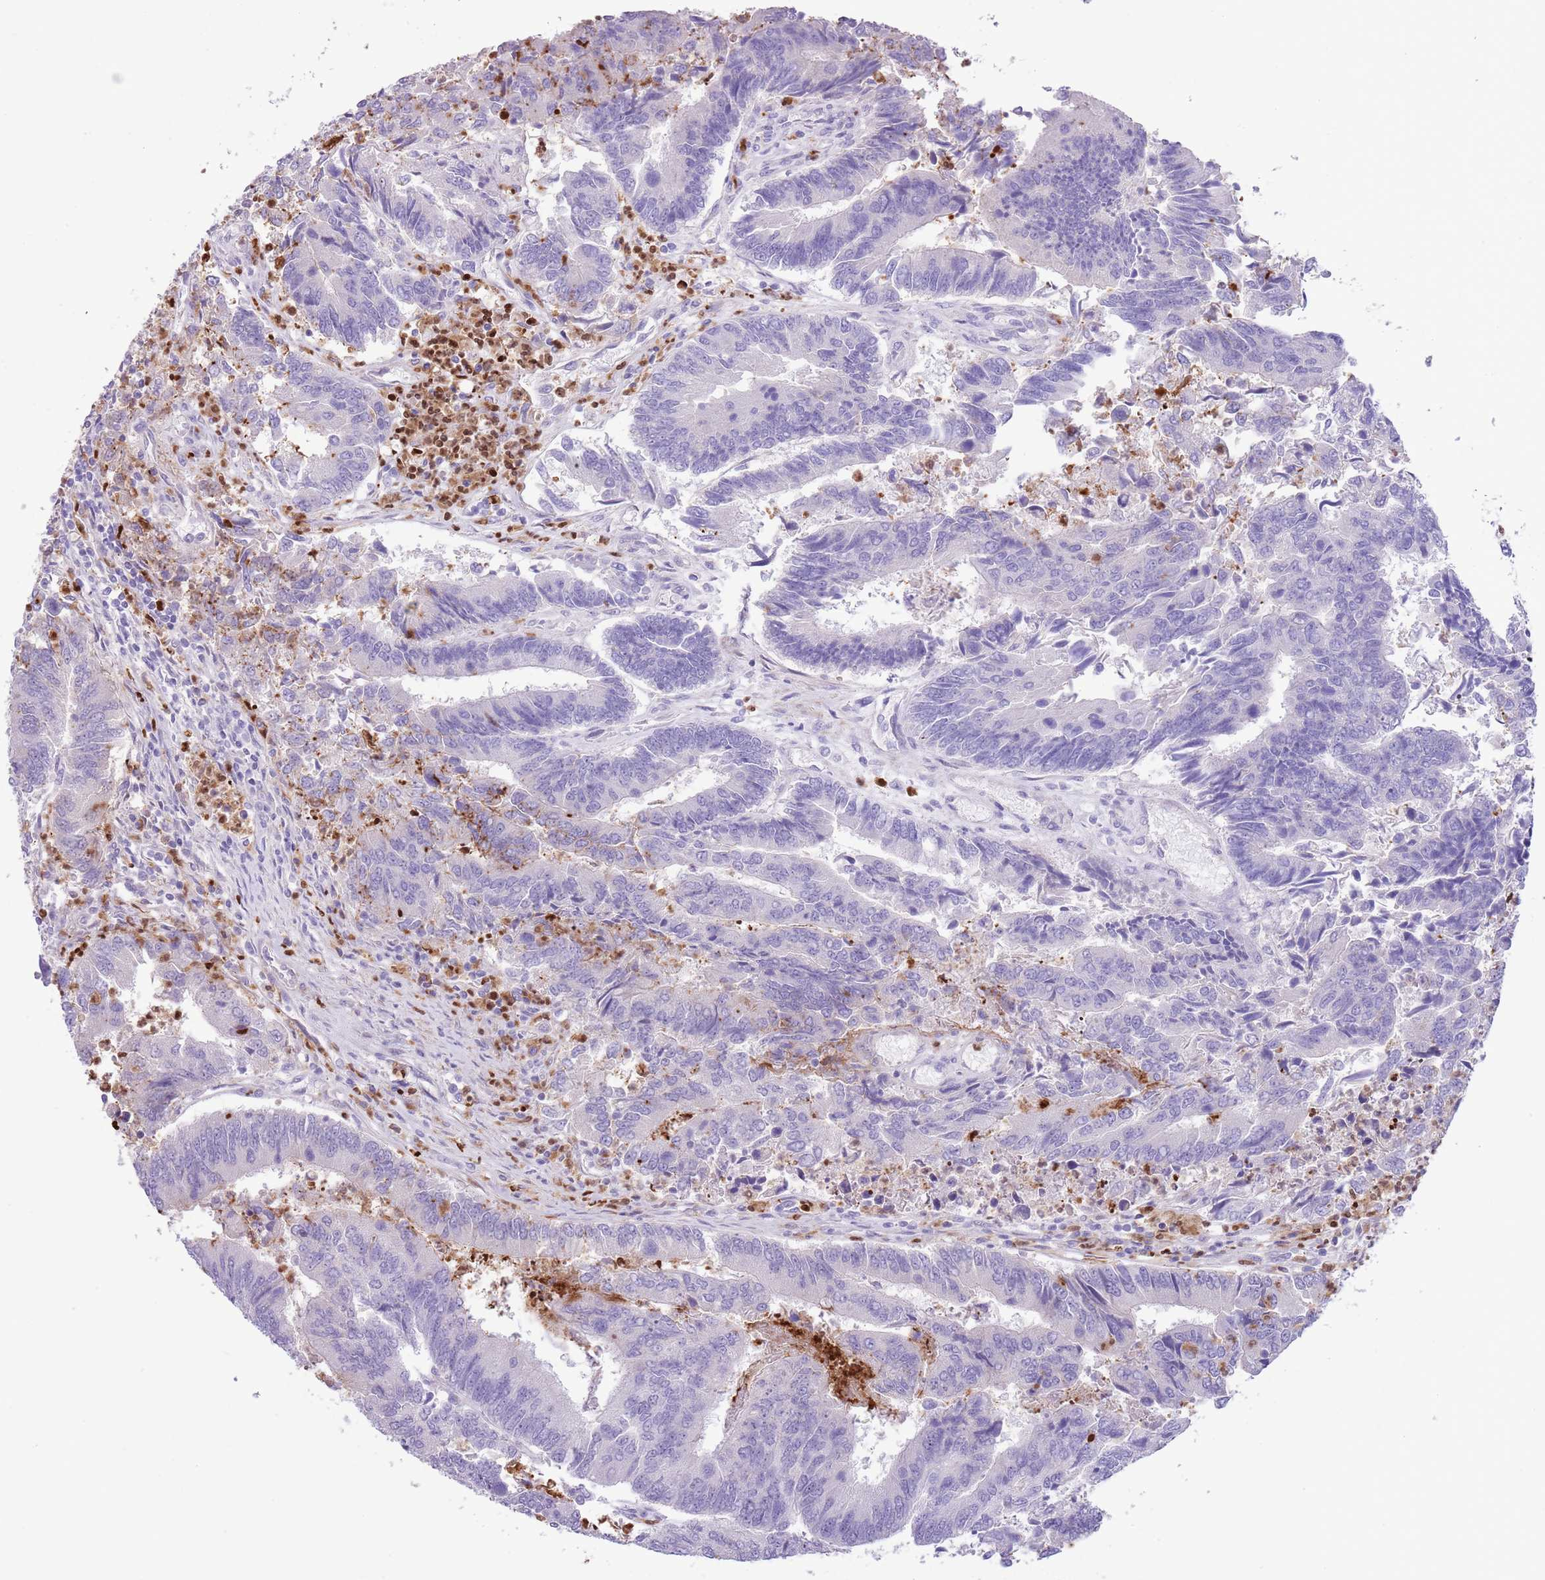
{"staining": {"intensity": "negative", "quantity": "none", "location": "none"}, "tissue": "colorectal cancer", "cell_type": "Tumor cells", "image_type": "cancer", "snomed": [{"axis": "morphology", "description": "Adenocarcinoma, NOS"}, {"axis": "topography", "description": "Colon"}], "caption": "This photomicrograph is of colorectal adenocarcinoma stained with immunohistochemistry to label a protein in brown with the nuclei are counter-stained blue. There is no staining in tumor cells.", "gene": "OR6M1", "patient": {"sex": "female", "age": 67}}